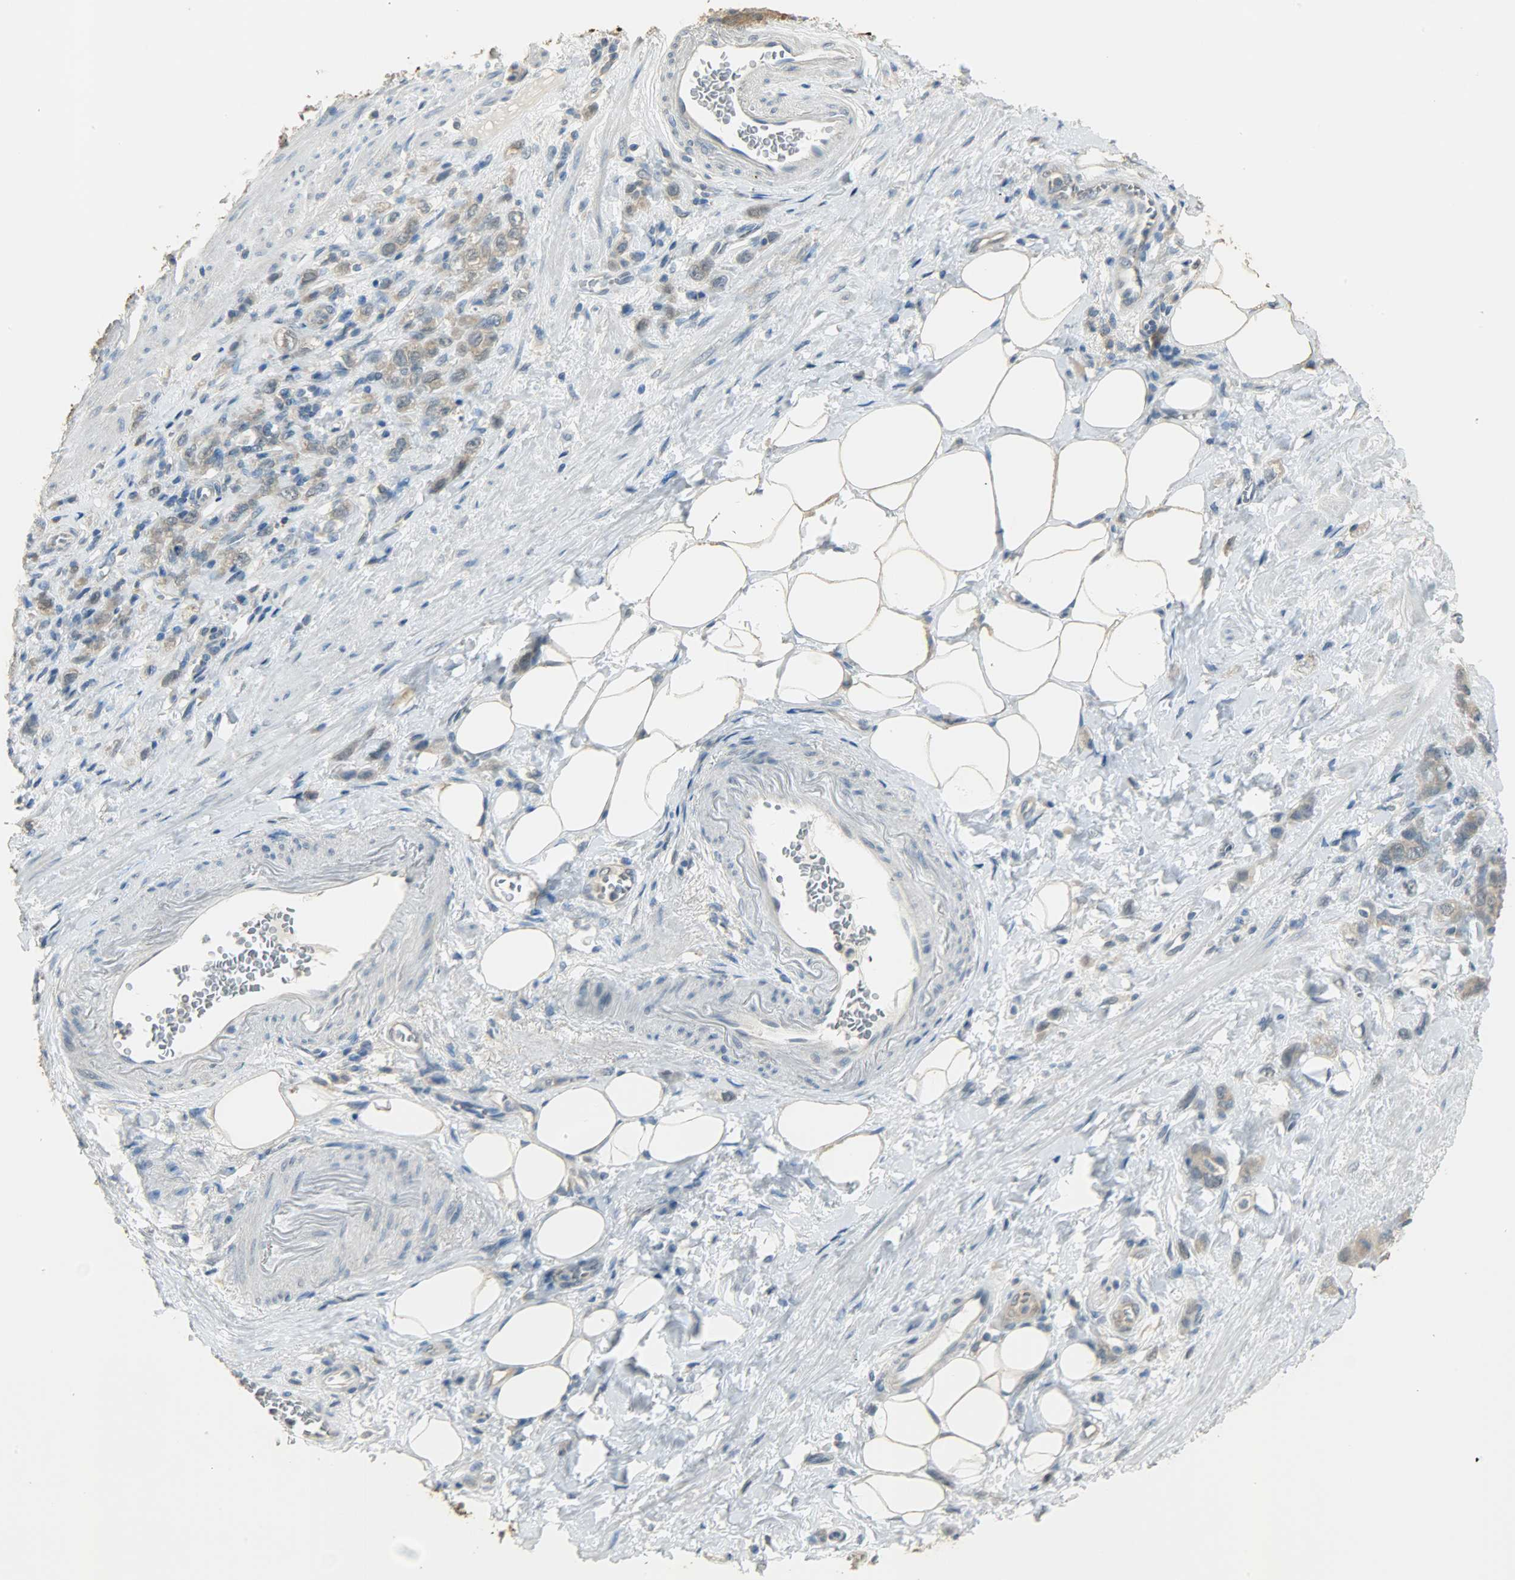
{"staining": {"intensity": "weak", "quantity": ">75%", "location": "cytoplasmic/membranous"}, "tissue": "stomach cancer", "cell_type": "Tumor cells", "image_type": "cancer", "snomed": [{"axis": "morphology", "description": "Adenocarcinoma, NOS"}, {"axis": "topography", "description": "Stomach"}], "caption": "Immunohistochemistry staining of stomach cancer (adenocarcinoma), which demonstrates low levels of weak cytoplasmic/membranous staining in about >75% of tumor cells indicating weak cytoplasmic/membranous protein staining. The staining was performed using DAB (3,3'-diaminobenzidine) (brown) for protein detection and nuclei were counterstained in hematoxylin (blue).", "gene": "PRMT5", "patient": {"sex": "male", "age": 82}}